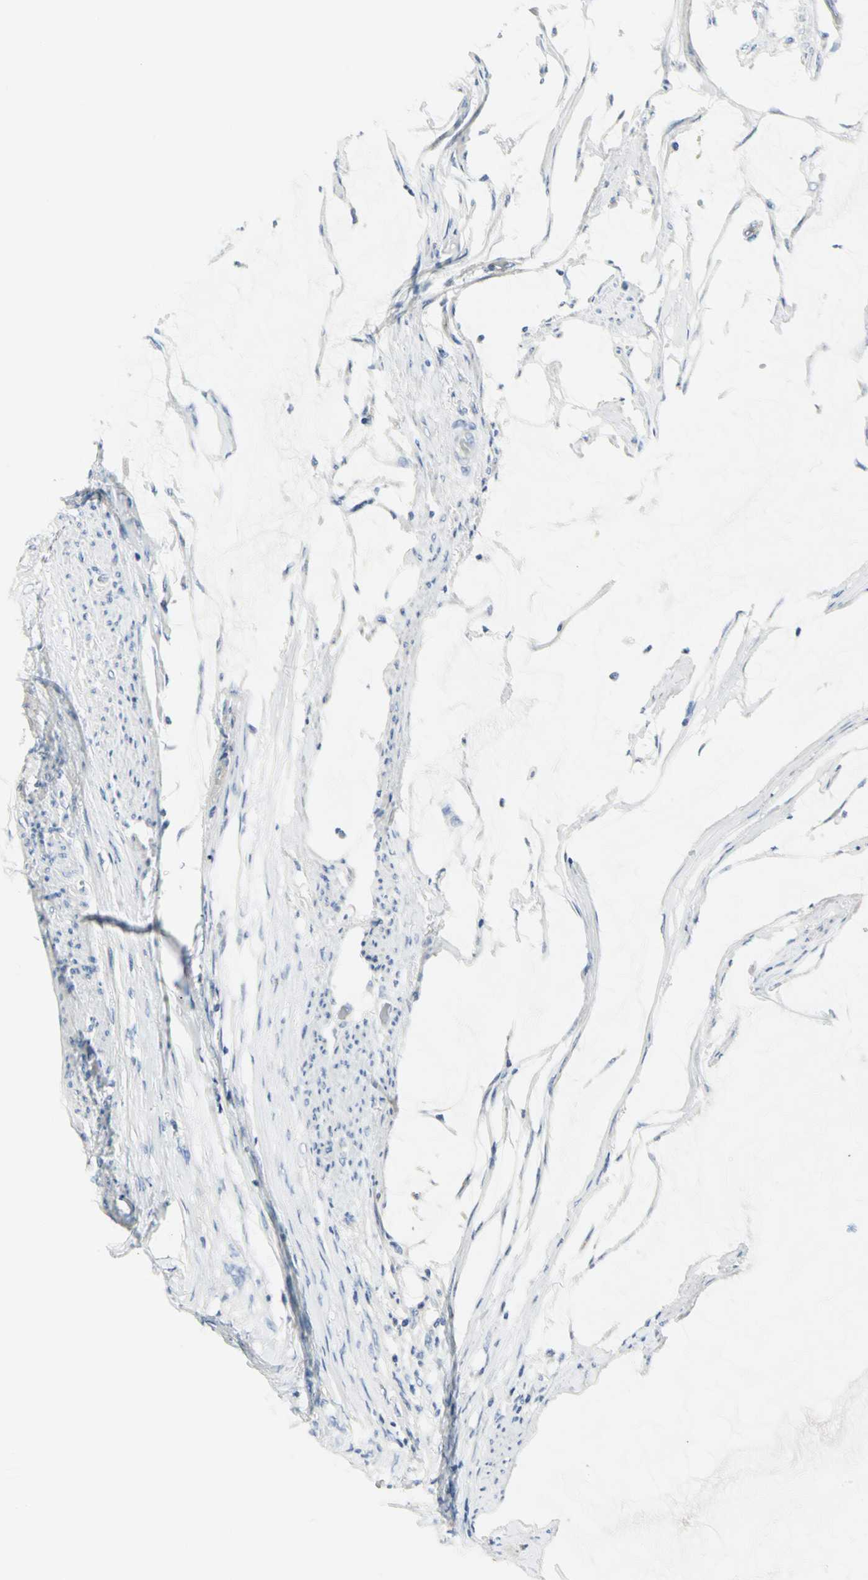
{"staining": {"intensity": "negative", "quantity": "none", "location": "none"}, "tissue": "colorectal cancer", "cell_type": "Tumor cells", "image_type": "cancer", "snomed": [{"axis": "morphology", "description": "Normal tissue, NOS"}, {"axis": "morphology", "description": "Adenocarcinoma, NOS"}, {"axis": "topography", "description": "Rectum"}, {"axis": "topography", "description": "Peripheral nerve tissue"}], "caption": "An image of human colorectal cancer (adenocarcinoma) is negative for staining in tumor cells.", "gene": "RIPOR1", "patient": {"sex": "female", "age": 77}}